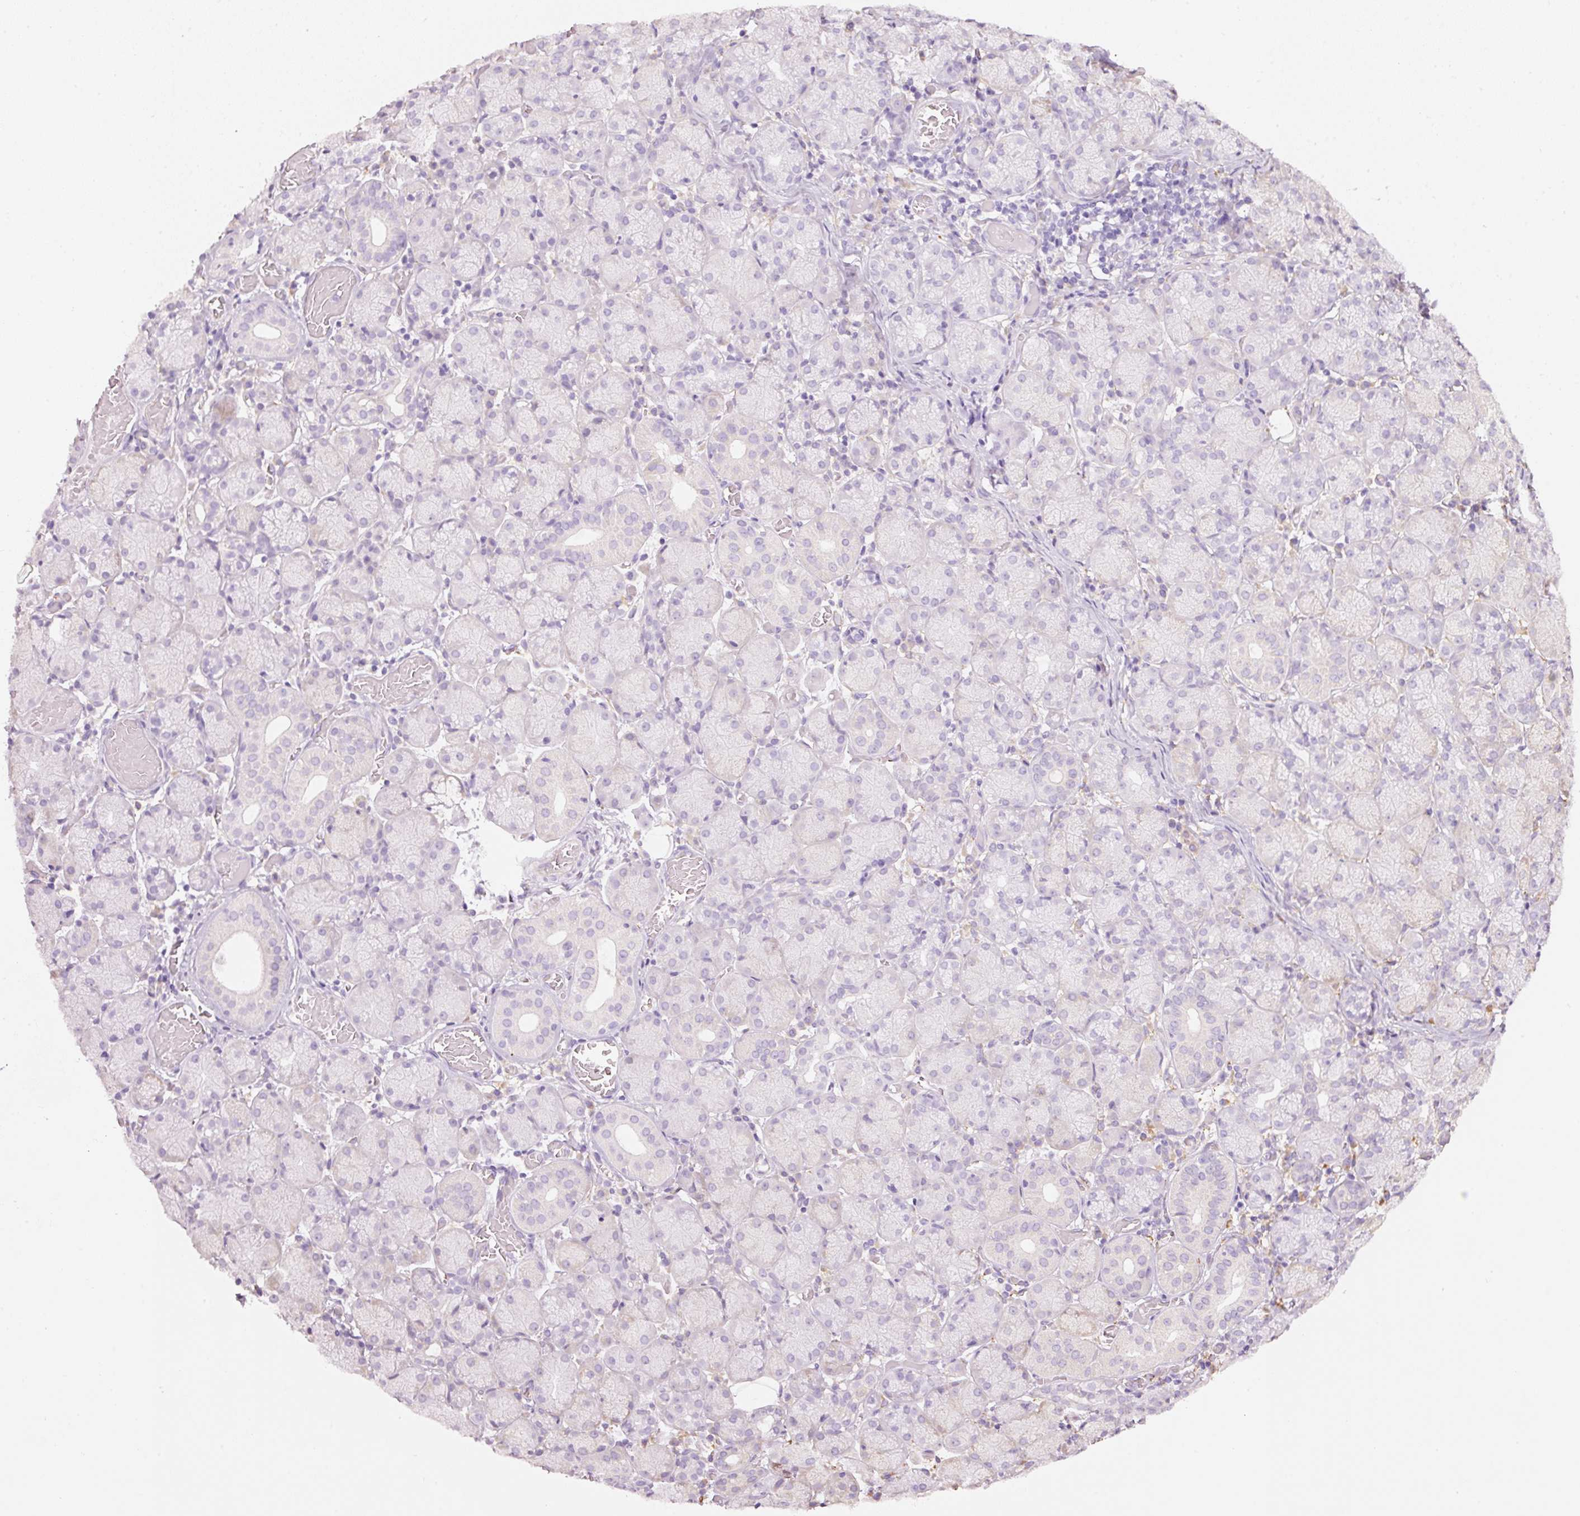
{"staining": {"intensity": "negative", "quantity": "none", "location": "none"}, "tissue": "salivary gland", "cell_type": "Glandular cells", "image_type": "normal", "snomed": [{"axis": "morphology", "description": "Normal tissue, NOS"}, {"axis": "topography", "description": "Salivary gland"}], "caption": "Image shows no protein positivity in glandular cells of unremarkable salivary gland.", "gene": "GCG", "patient": {"sex": "female", "age": 24}}